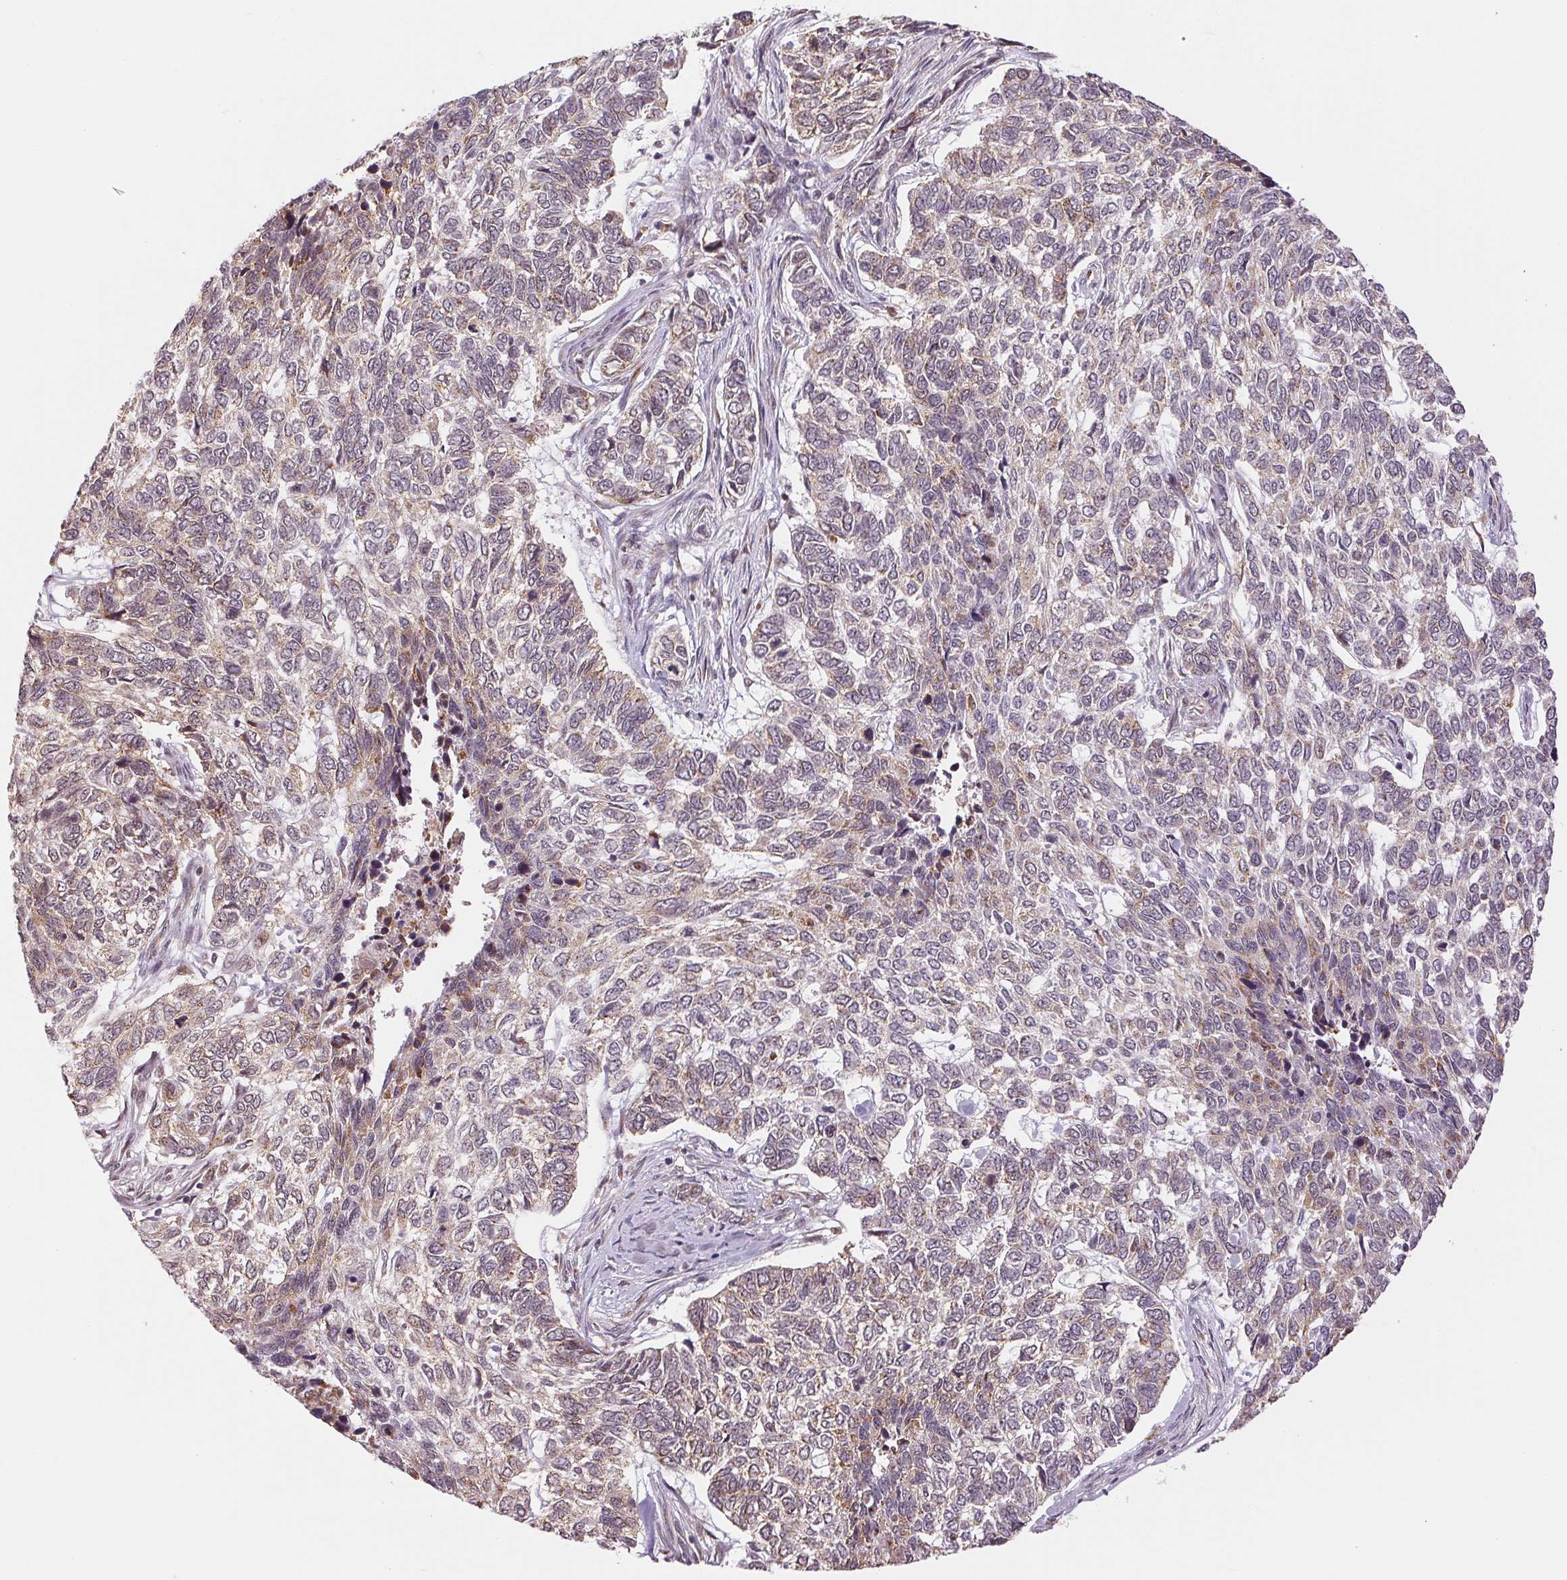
{"staining": {"intensity": "weak", "quantity": "<25%", "location": "cytoplasmic/membranous"}, "tissue": "skin cancer", "cell_type": "Tumor cells", "image_type": "cancer", "snomed": [{"axis": "morphology", "description": "Basal cell carcinoma"}, {"axis": "topography", "description": "Skin"}], "caption": "An IHC image of basal cell carcinoma (skin) is shown. There is no staining in tumor cells of basal cell carcinoma (skin).", "gene": "GRHL3", "patient": {"sex": "female", "age": 65}}